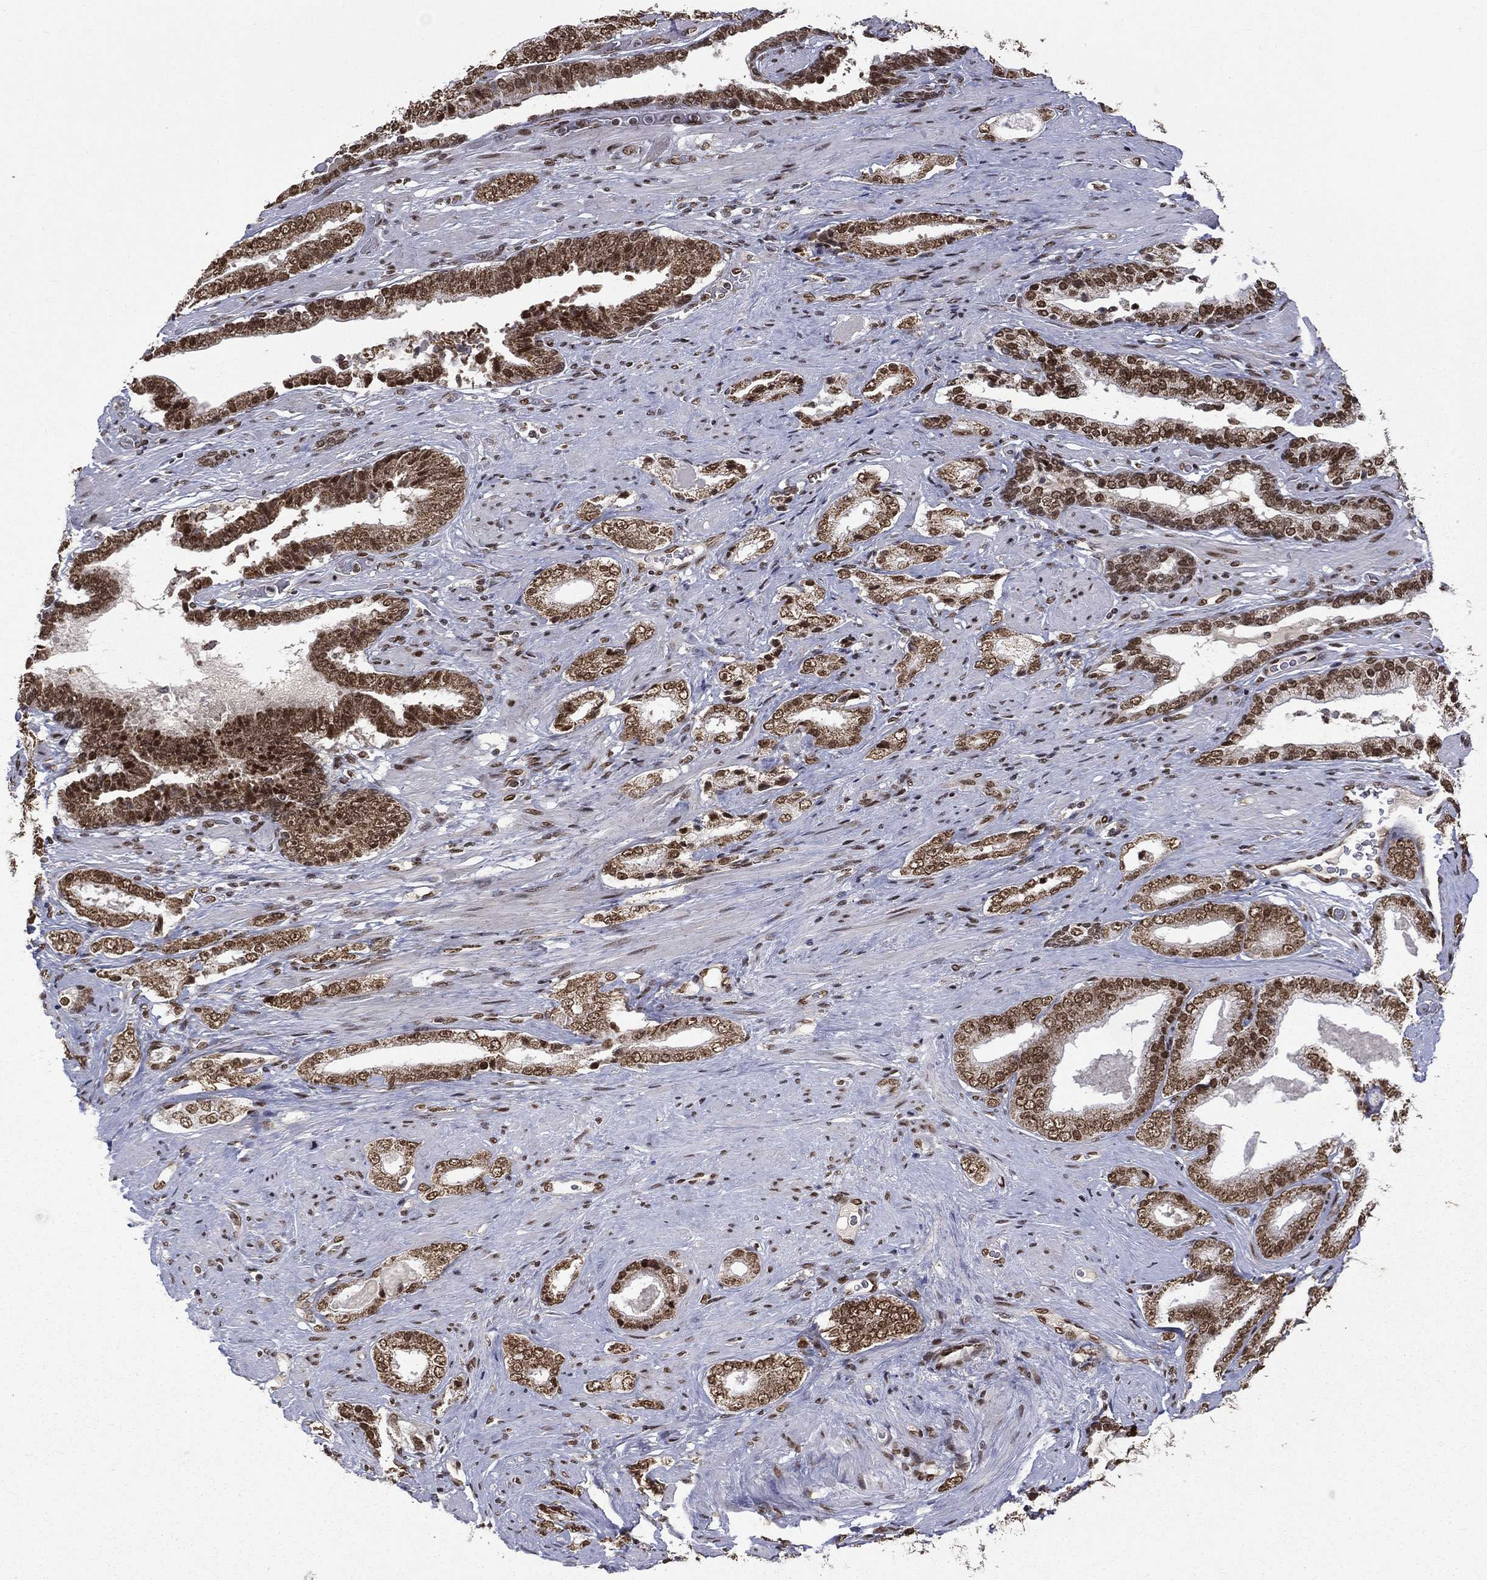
{"staining": {"intensity": "strong", "quantity": ">75%", "location": "cytoplasmic/membranous,nuclear"}, "tissue": "prostate cancer", "cell_type": "Tumor cells", "image_type": "cancer", "snomed": [{"axis": "morphology", "description": "Adenocarcinoma, Low grade"}, {"axis": "topography", "description": "Prostate and seminal vesicle, NOS"}], "caption": "Prostate cancer (low-grade adenocarcinoma) stained for a protein shows strong cytoplasmic/membranous and nuclear positivity in tumor cells. The staining was performed using DAB (3,3'-diaminobenzidine), with brown indicating positive protein expression. Nuclei are stained blue with hematoxylin.", "gene": "C5orf24", "patient": {"sex": "male", "age": 61}}